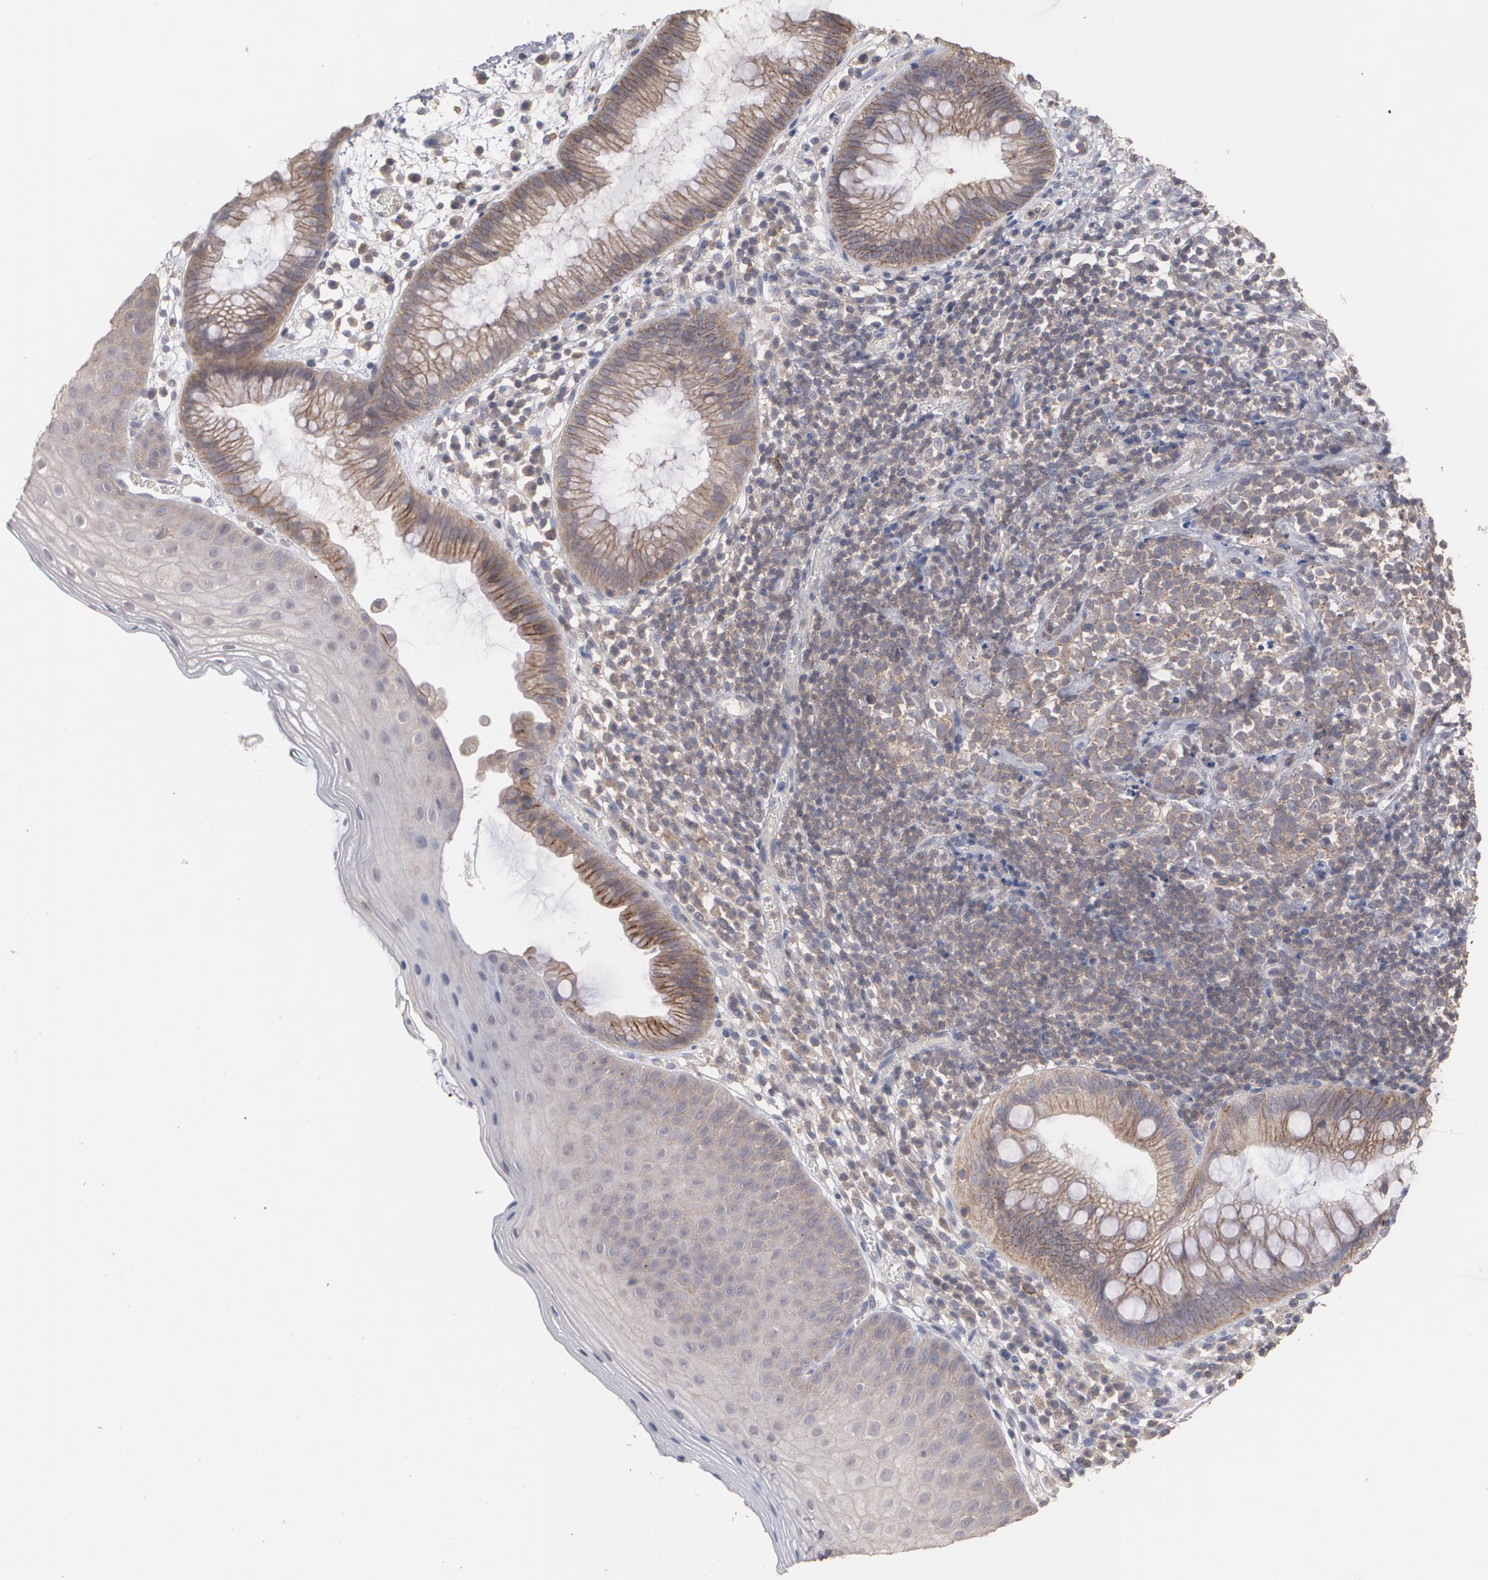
{"staining": {"intensity": "weak", "quantity": "25%-75%", "location": "cytoplasmic/membranous"}, "tissue": "skin", "cell_type": "Epidermal cells", "image_type": "normal", "snomed": [{"axis": "morphology", "description": "Normal tissue, NOS"}, {"axis": "morphology", "description": "Hemorrhoids"}, {"axis": "morphology", "description": "Inflammation, NOS"}, {"axis": "topography", "description": "Anal"}], "caption": "Skin stained with a brown dye exhibits weak cytoplasmic/membranous positive positivity in about 25%-75% of epidermal cells.", "gene": "ARF6", "patient": {"sex": "male", "age": 60}}